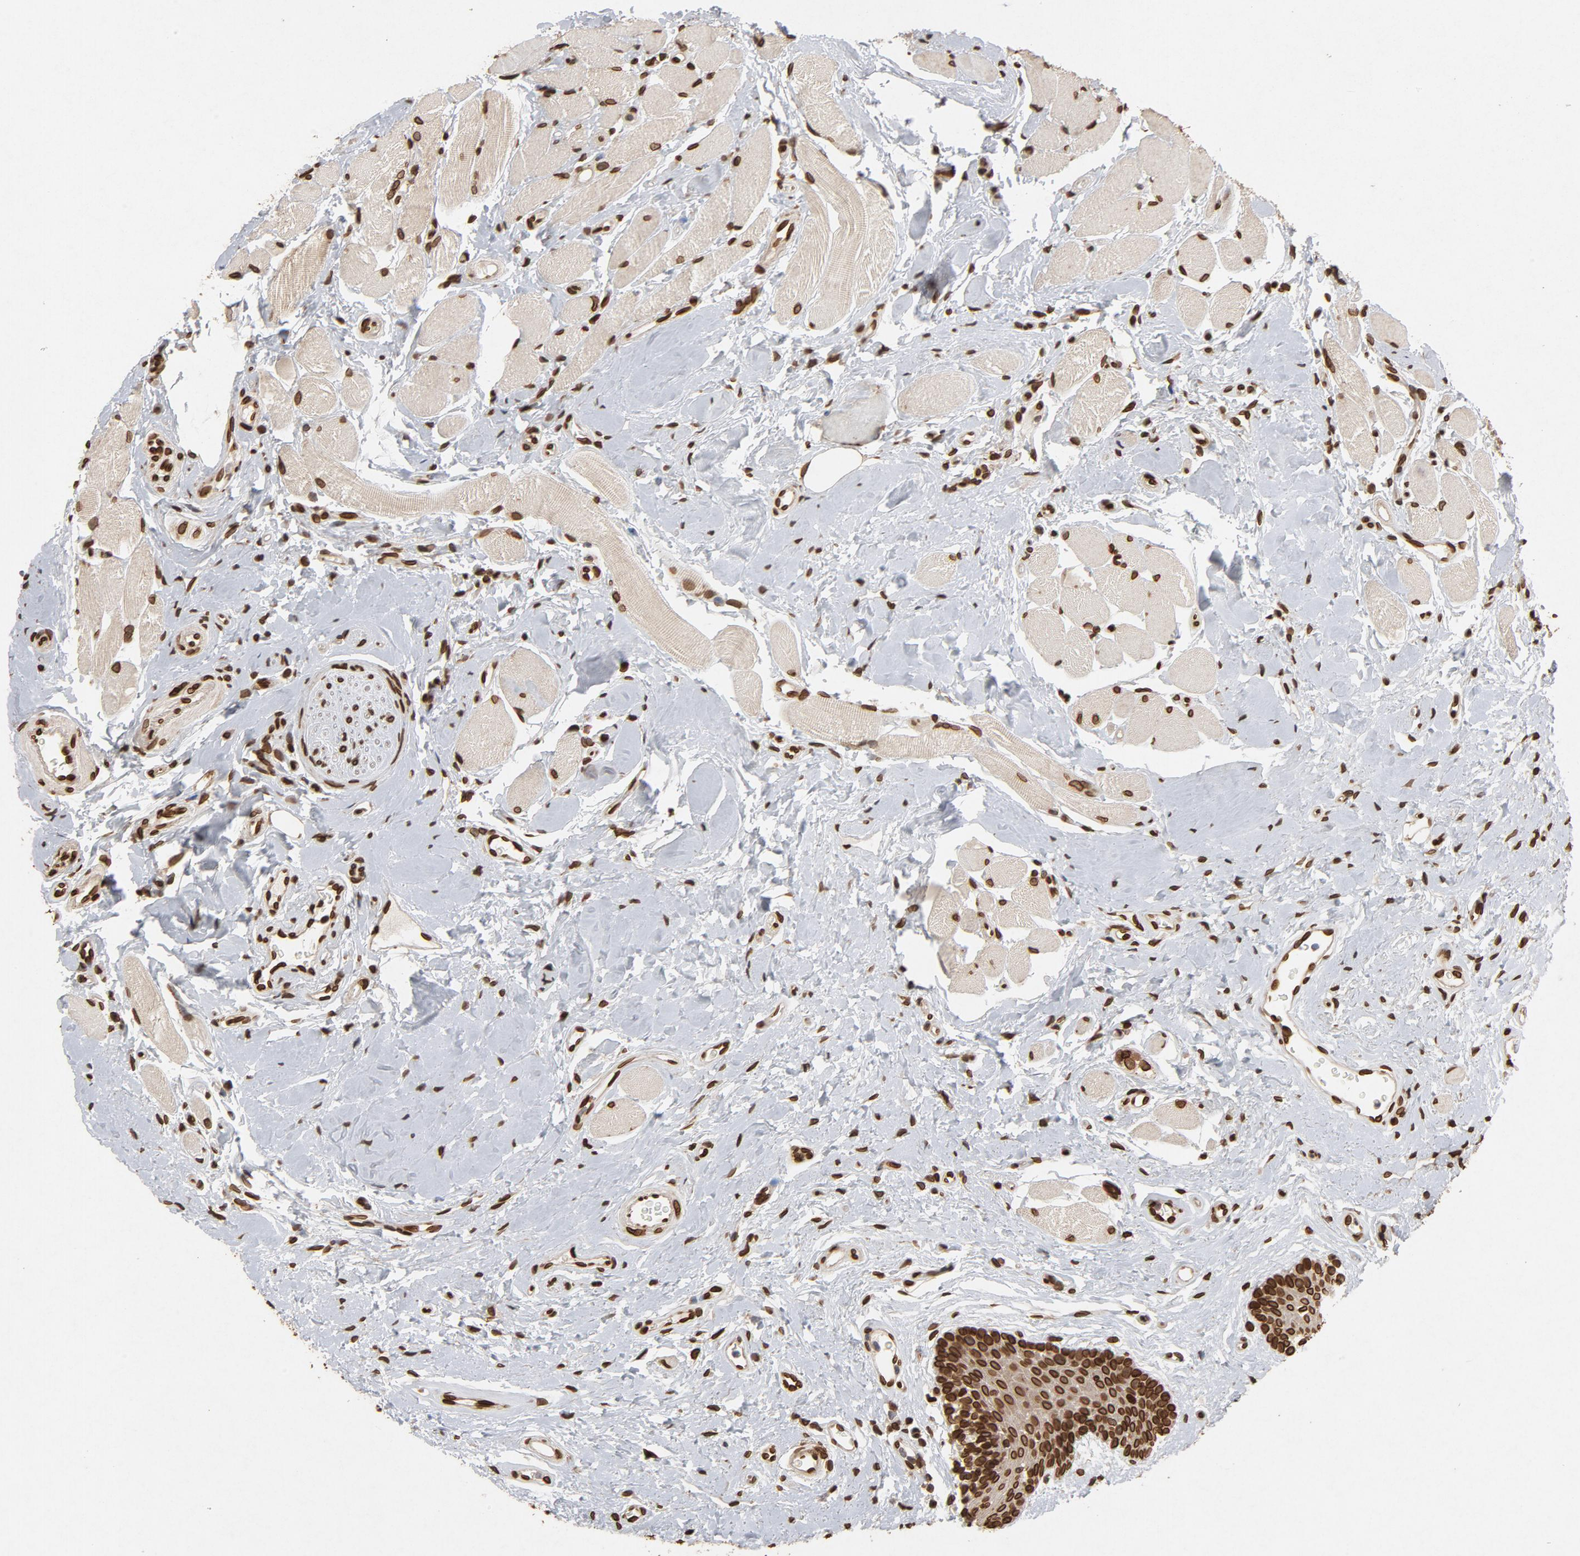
{"staining": {"intensity": "strong", "quantity": ">75%", "location": "cytoplasmic/membranous,nuclear"}, "tissue": "oral mucosa", "cell_type": "Squamous epithelial cells", "image_type": "normal", "snomed": [{"axis": "morphology", "description": "Normal tissue, NOS"}, {"axis": "topography", "description": "Oral tissue"}], "caption": "Protein staining of benign oral mucosa exhibits strong cytoplasmic/membranous,nuclear positivity in approximately >75% of squamous epithelial cells.", "gene": "LMNA", "patient": {"sex": "male", "age": 62}}